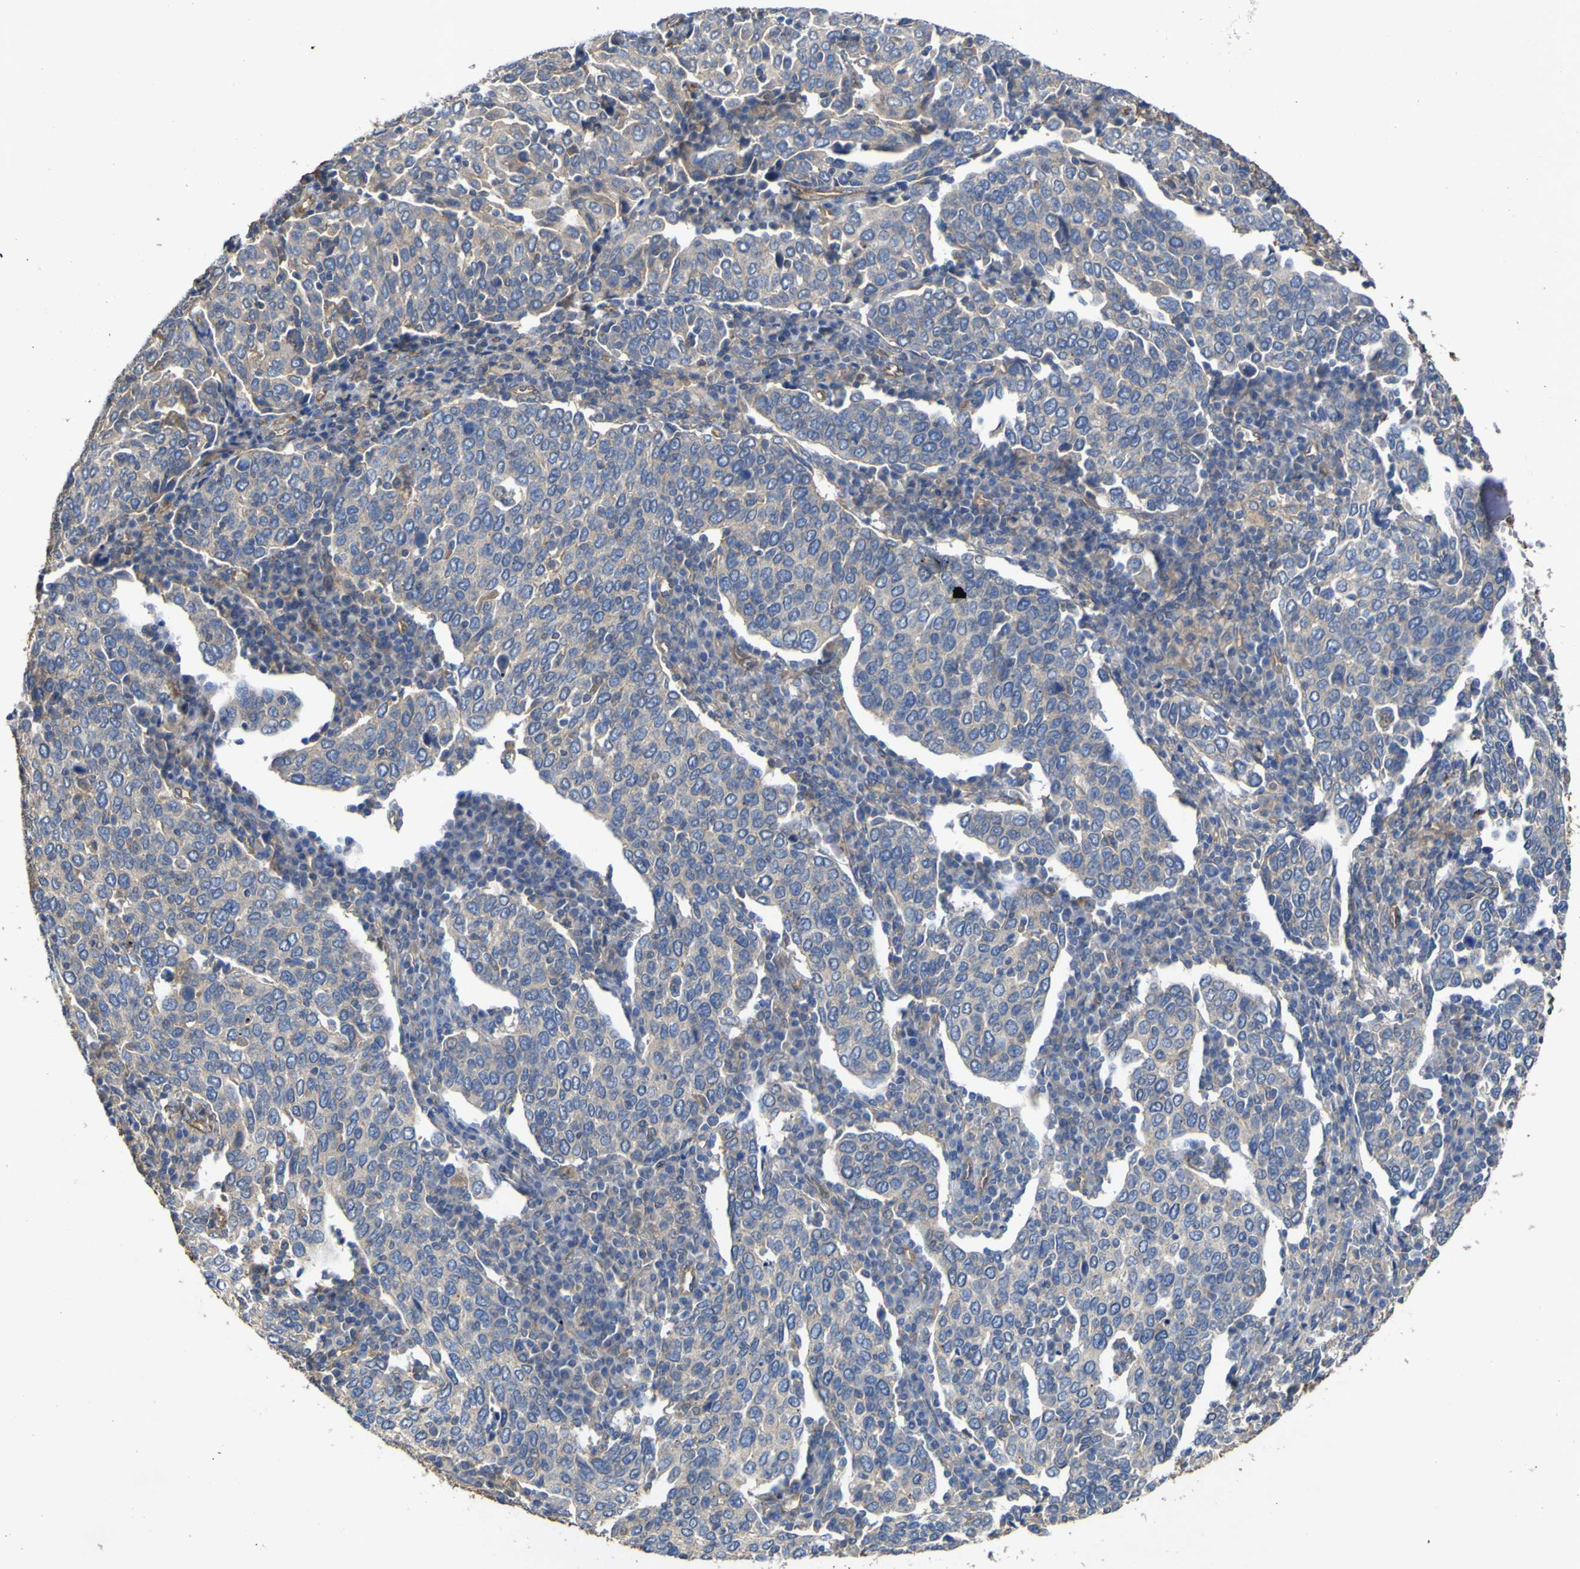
{"staining": {"intensity": "weak", "quantity": "25%-75%", "location": "cytoplasmic/membranous"}, "tissue": "cervical cancer", "cell_type": "Tumor cells", "image_type": "cancer", "snomed": [{"axis": "morphology", "description": "Squamous cell carcinoma, NOS"}, {"axis": "topography", "description": "Cervix"}], "caption": "Immunohistochemistry (DAB (3,3'-diaminobenzidine)) staining of squamous cell carcinoma (cervical) displays weak cytoplasmic/membranous protein expression in about 25%-75% of tumor cells.", "gene": "TNFSF15", "patient": {"sex": "female", "age": 40}}